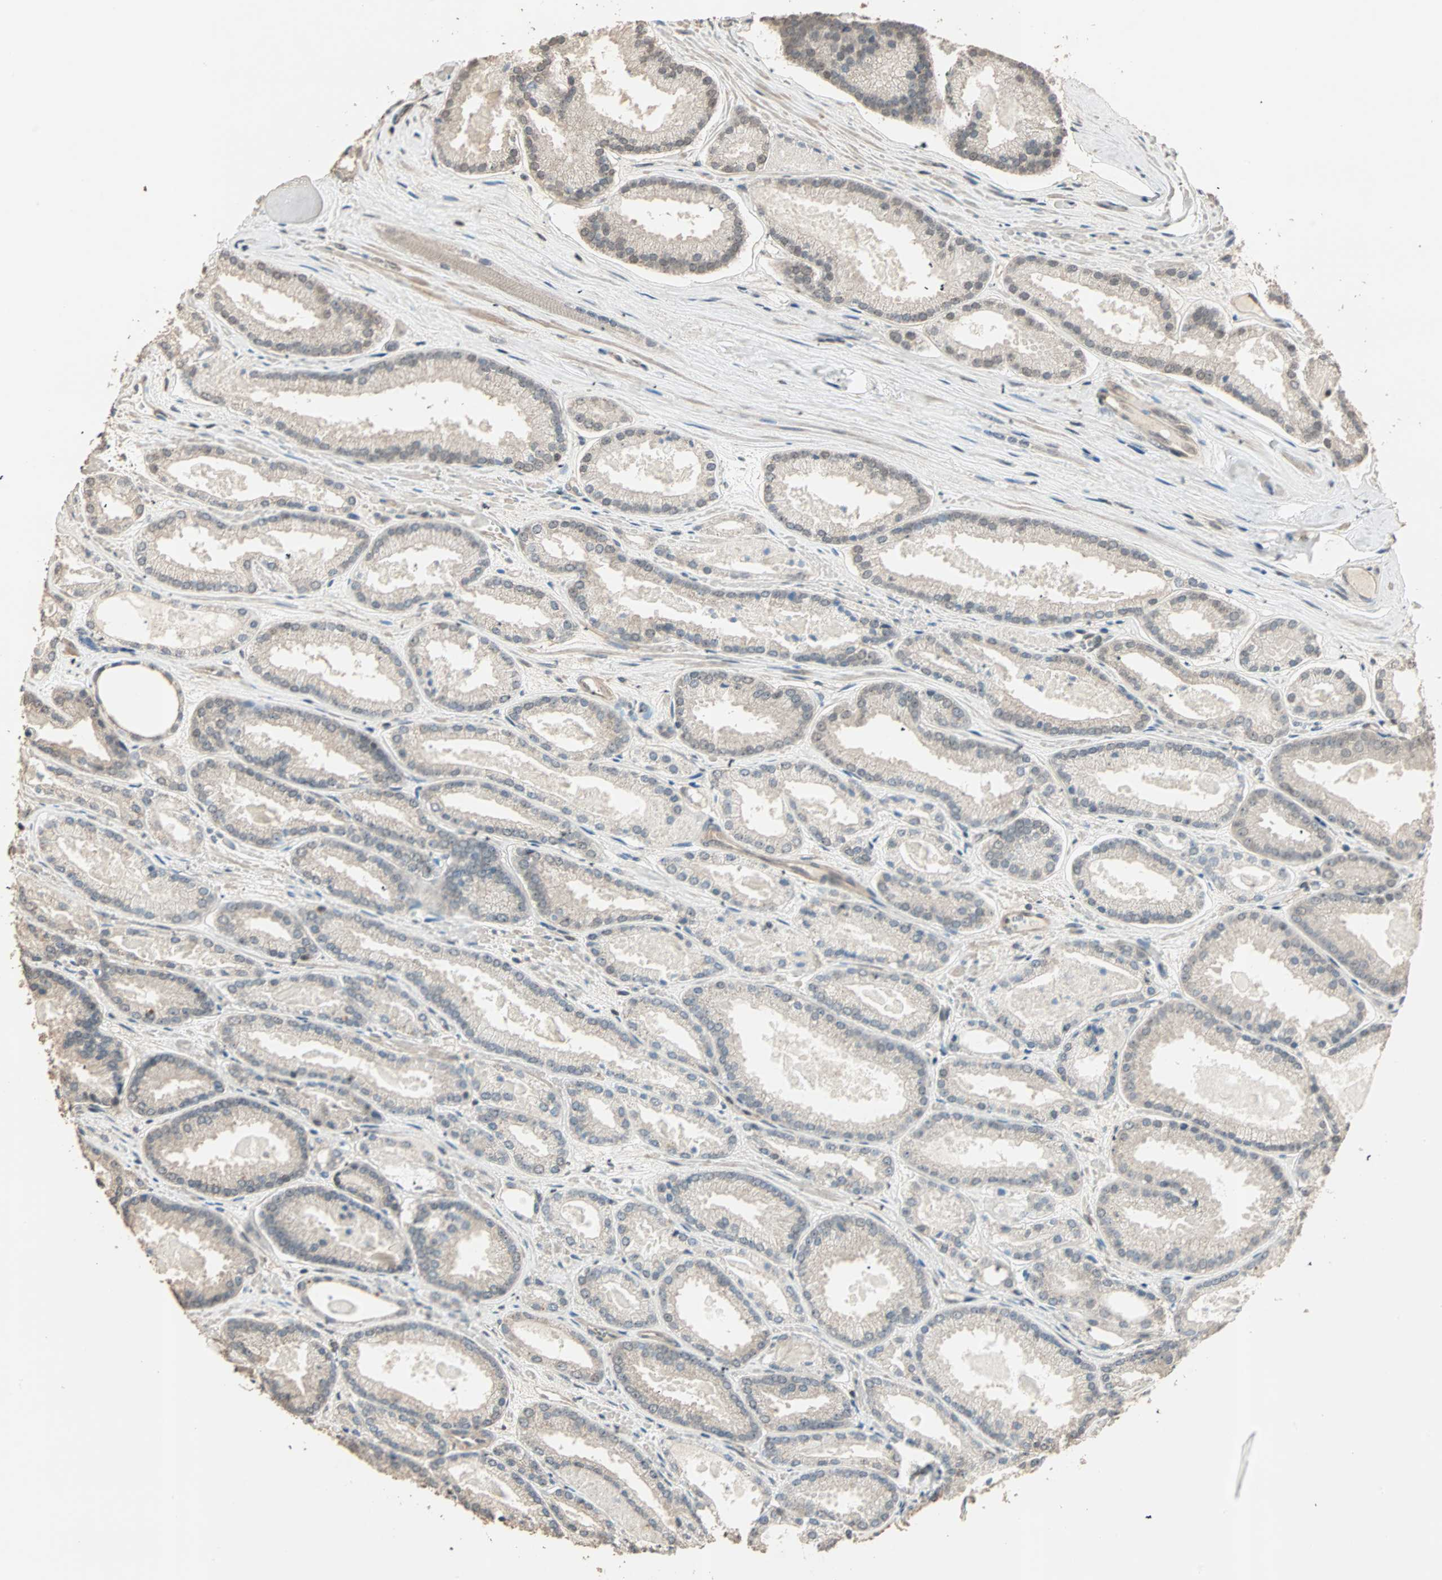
{"staining": {"intensity": "weak", "quantity": ">75%", "location": "cytoplasmic/membranous,nuclear"}, "tissue": "prostate cancer", "cell_type": "Tumor cells", "image_type": "cancer", "snomed": [{"axis": "morphology", "description": "Adenocarcinoma, Low grade"}, {"axis": "topography", "description": "Prostate"}], "caption": "Weak cytoplasmic/membranous and nuclear positivity is present in approximately >75% of tumor cells in prostate low-grade adenocarcinoma.", "gene": "ZBTB33", "patient": {"sex": "male", "age": 59}}